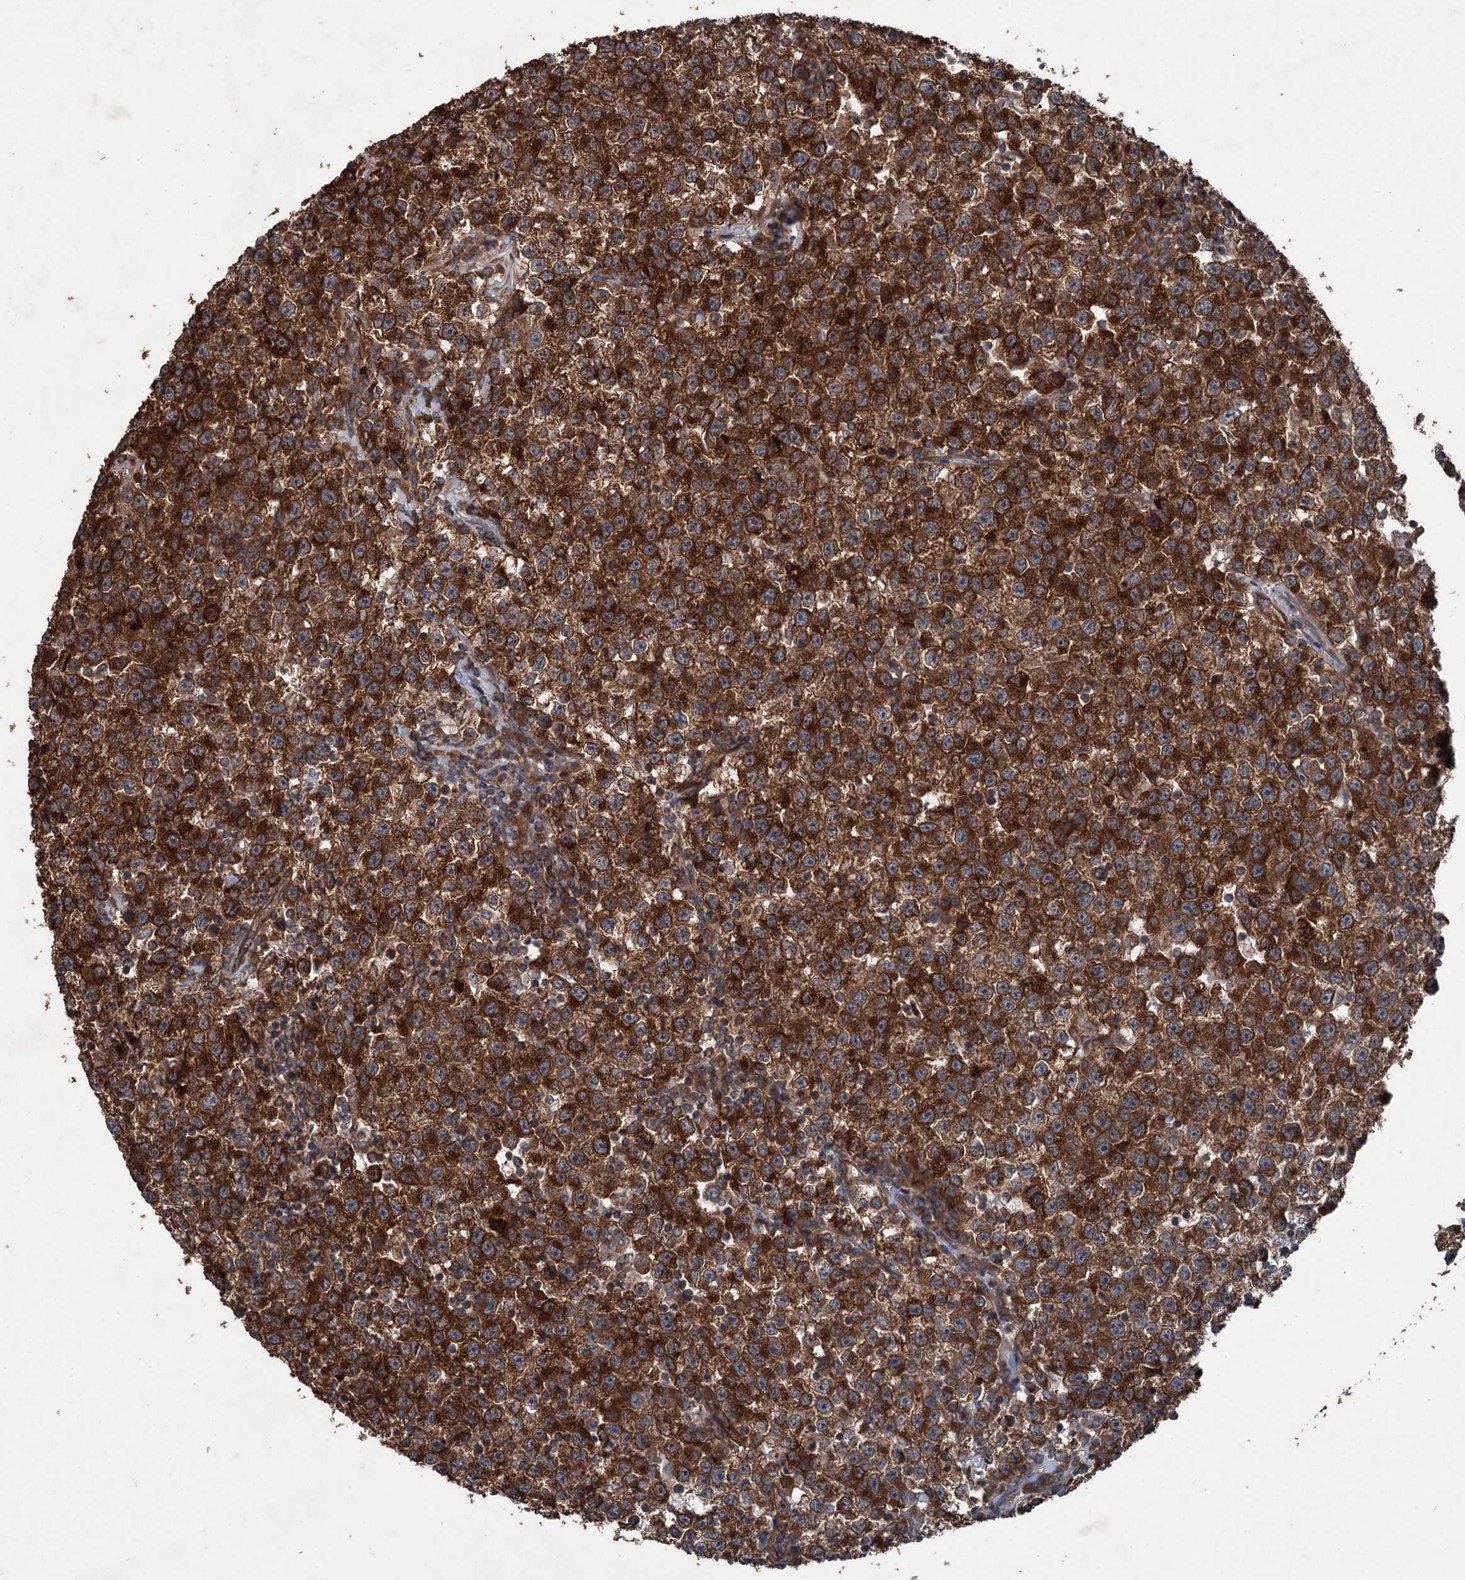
{"staining": {"intensity": "strong", "quantity": ">75%", "location": "cytoplasmic/membranous"}, "tissue": "testis cancer", "cell_type": "Tumor cells", "image_type": "cancer", "snomed": [{"axis": "morphology", "description": "Seminoma, NOS"}, {"axis": "topography", "description": "Testis"}], "caption": "There is high levels of strong cytoplasmic/membranous expression in tumor cells of testis cancer, as demonstrated by immunohistochemical staining (brown color).", "gene": "RNF214", "patient": {"sex": "male", "age": 22}}